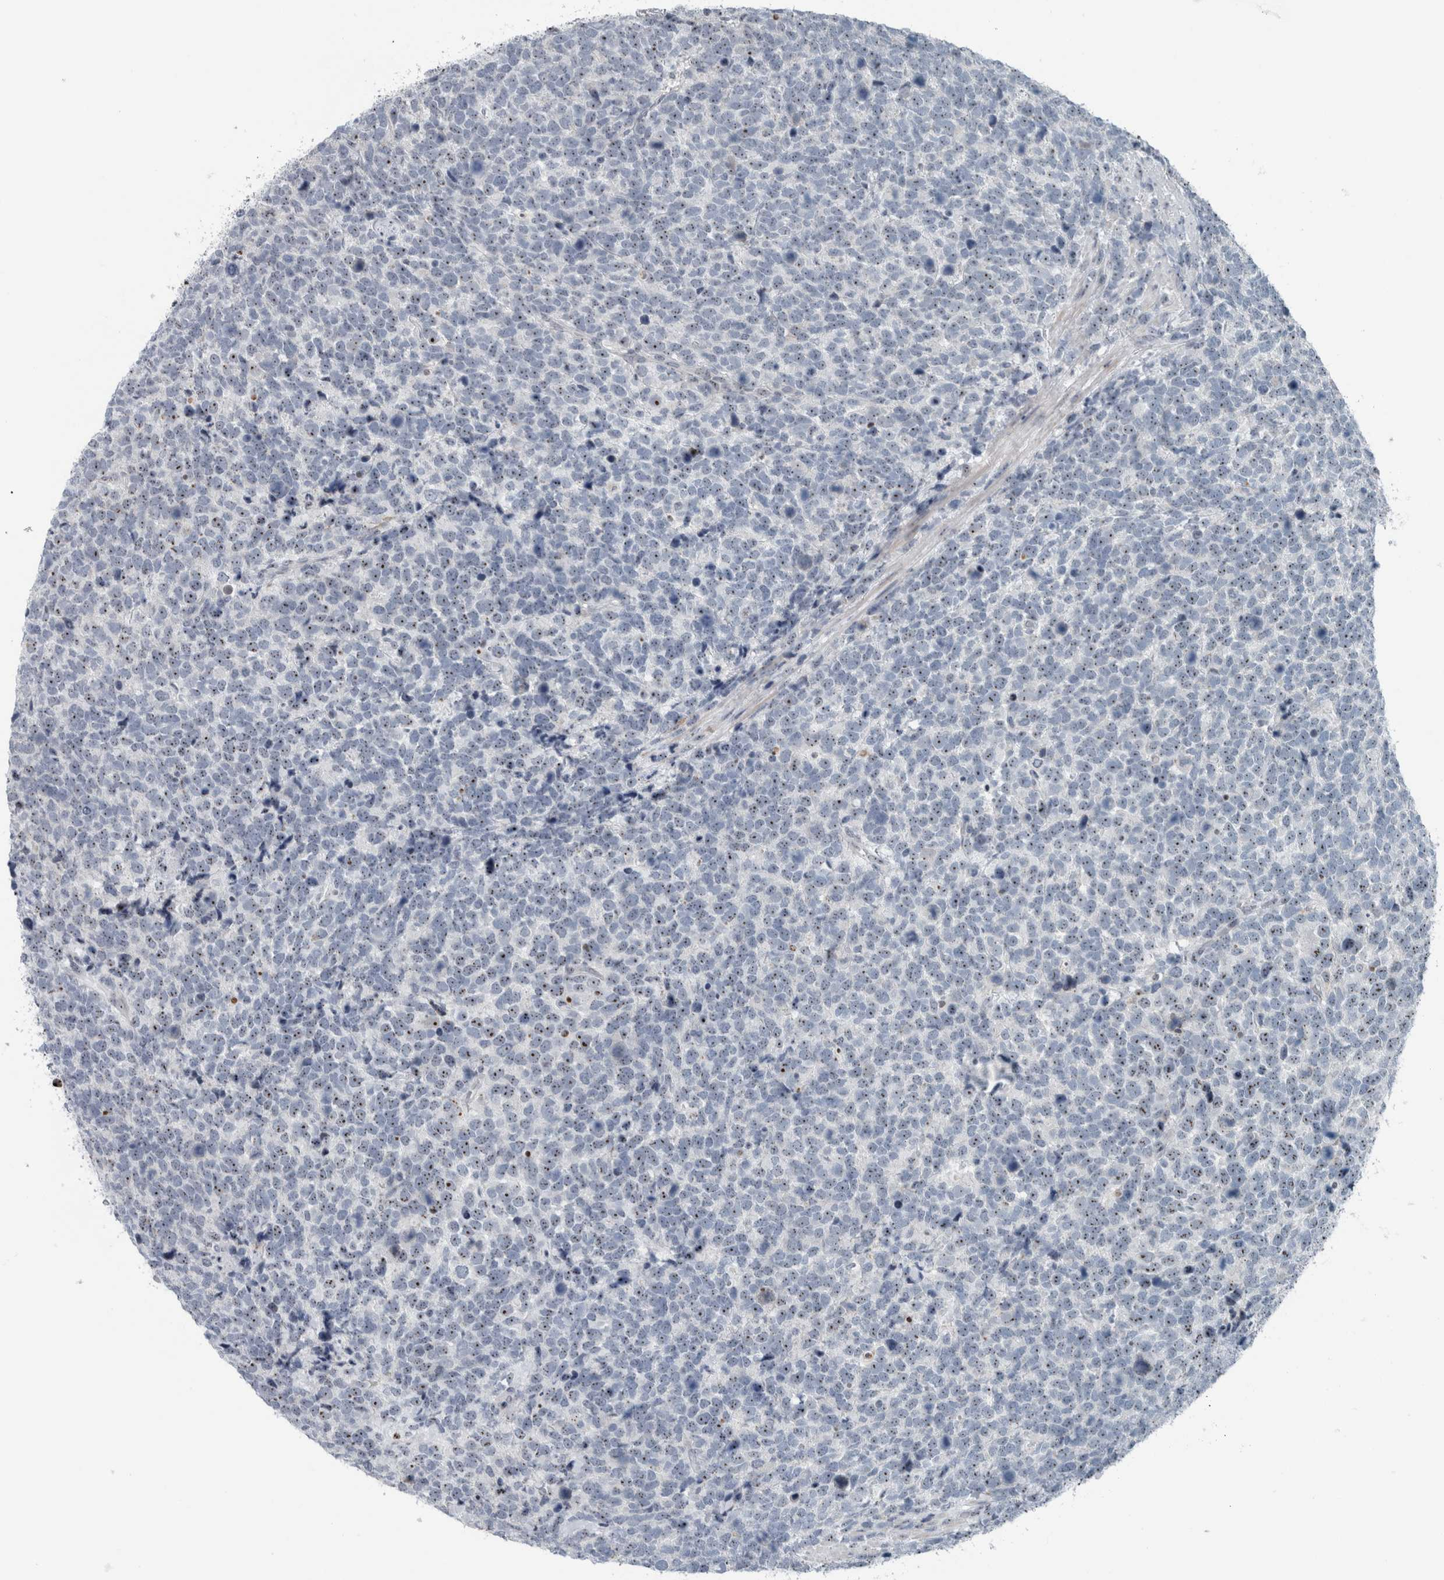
{"staining": {"intensity": "weak", "quantity": ">75%", "location": "nuclear"}, "tissue": "urothelial cancer", "cell_type": "Tumor cells", "image_type": "cancer", "snomed": [{"axis": "morphology", "description": "Urothelial carcinoma, High grade"}, {"axis": "topography", "description": "Urinary bladder"}], "caption": "This micrograph exhibits IHC staining of human urothelial carcinoma (high-grade), with low weak nuclear positivity in approximately >75% of tumor cells.", "gene": "UTP6", "patient": {"sex": "female", "age": 82}}